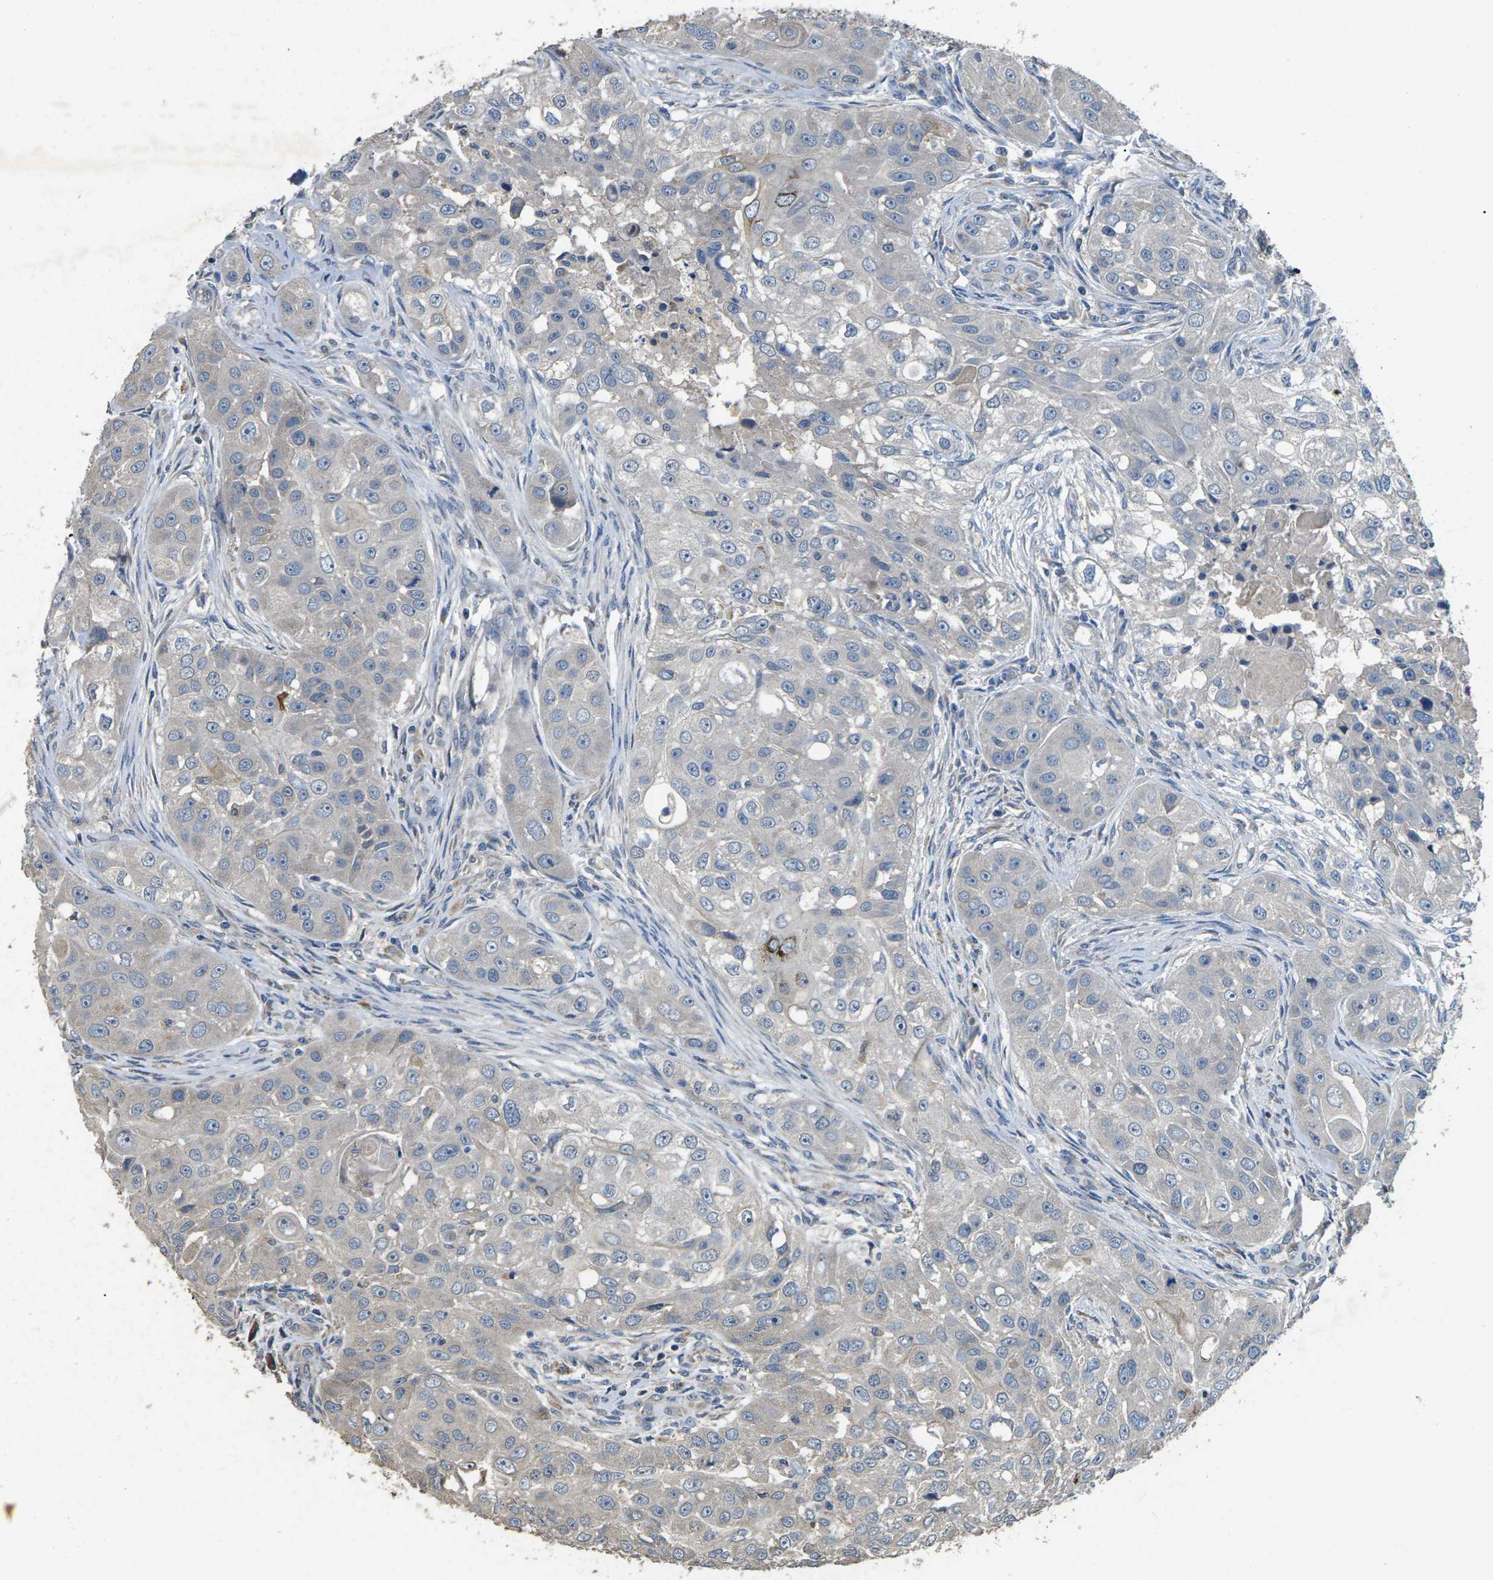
{"staining": {"intensity": "negative", "quantity": "none", "location": "none"}, "tissue": "head and neck cancer", "cell_type": "Tumor cells", "image_type": "cancer", "snomed": [{"axis": "morphology", "description": "Normal tissue, NOS"}, {"axis": "morphology", "description": "Squamous cell carcinoma, NOS"}, {"axis": "topography", "description": "Skeletal muscle"}, {"axis": "topography", "description": "Head-Neck"}], "caption": "Head and neck squamous cell carcinoma was stained to show a protein in brown. There is no significant positivity in tumor cells.", "gene": "B4GAT1", "patient": {"sex": "male", "age": 51}}